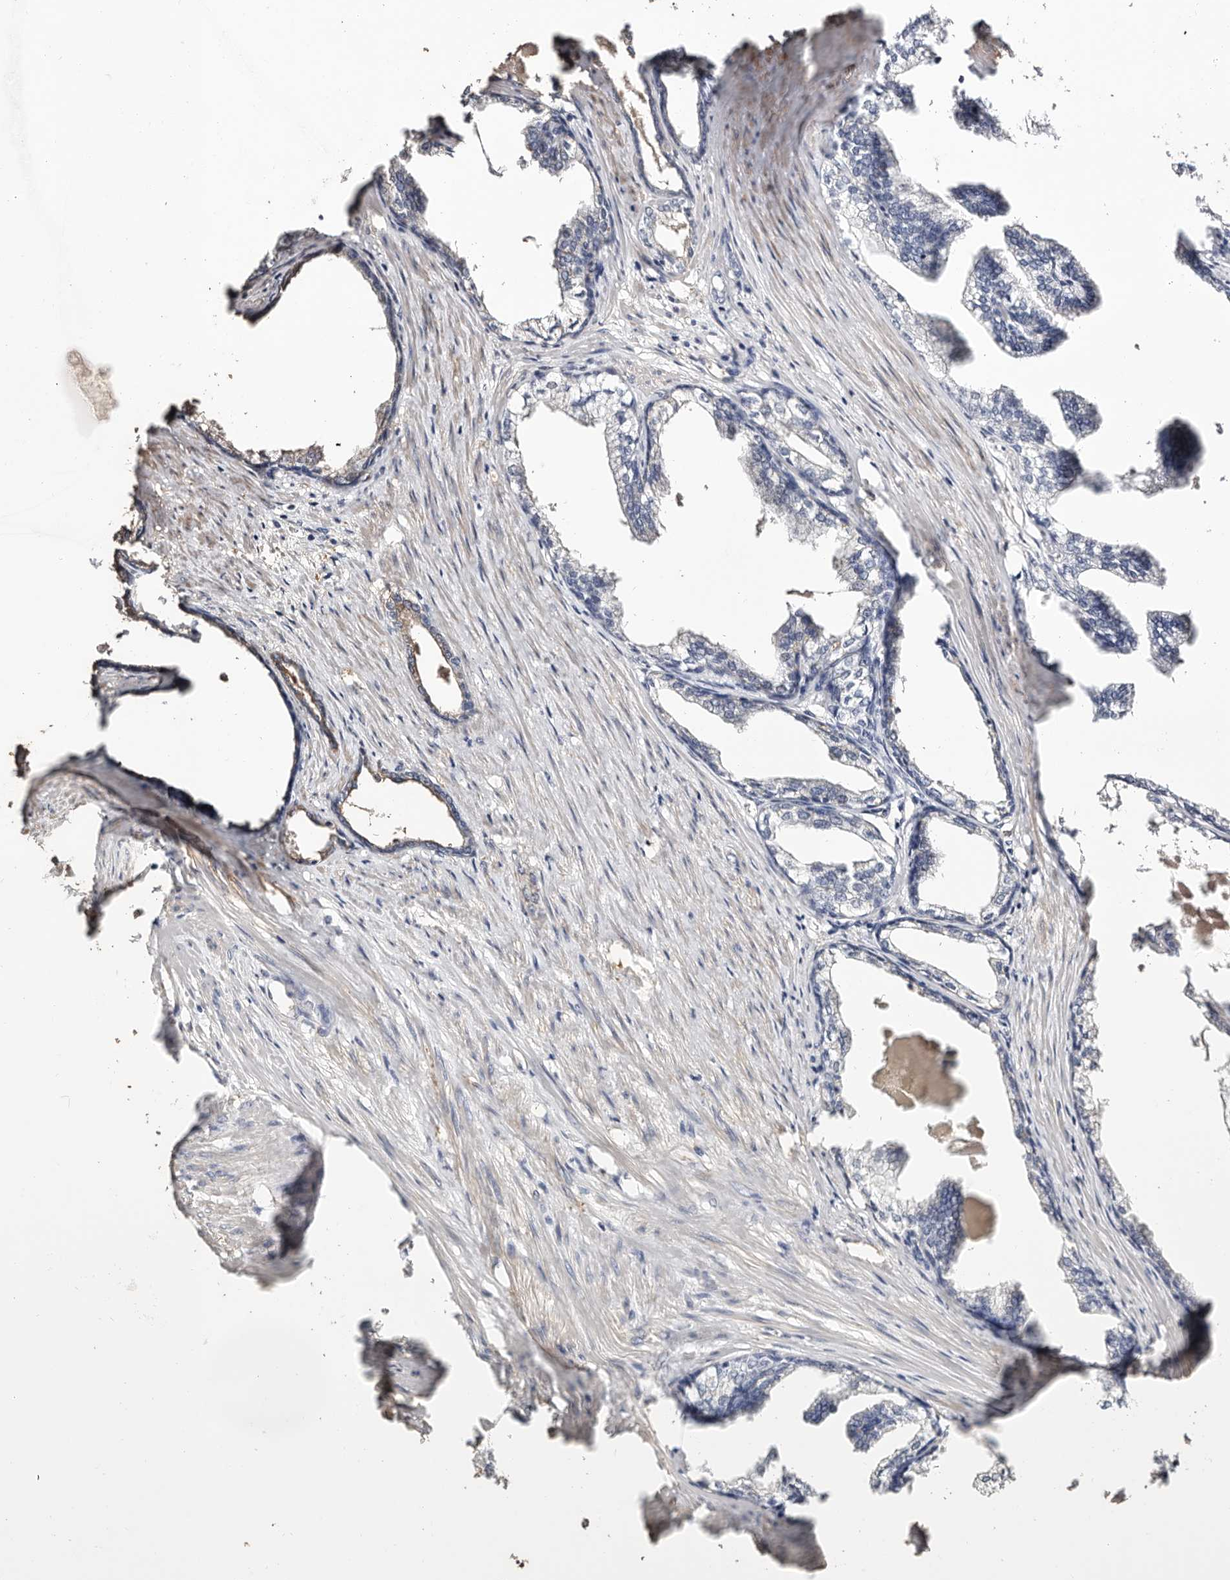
{"staining": {"intensity": "negative", "quantity": "none", "location": "none"}, "tissue": "prostate cancer", "cell_type": "Tumor cells", "image_type": "cancer", "snomed": [{"axis": "morphology", "description": "Adenocarcinoma, High grade"}, {"axis": "topography", "description": "Prostate"}], "caption": "There is no significant positivity in tumor cells of high-grade adenocarcinoma (prostate).", "gene": "TGM2", "patient": {"sex": "male", "age": 58}}